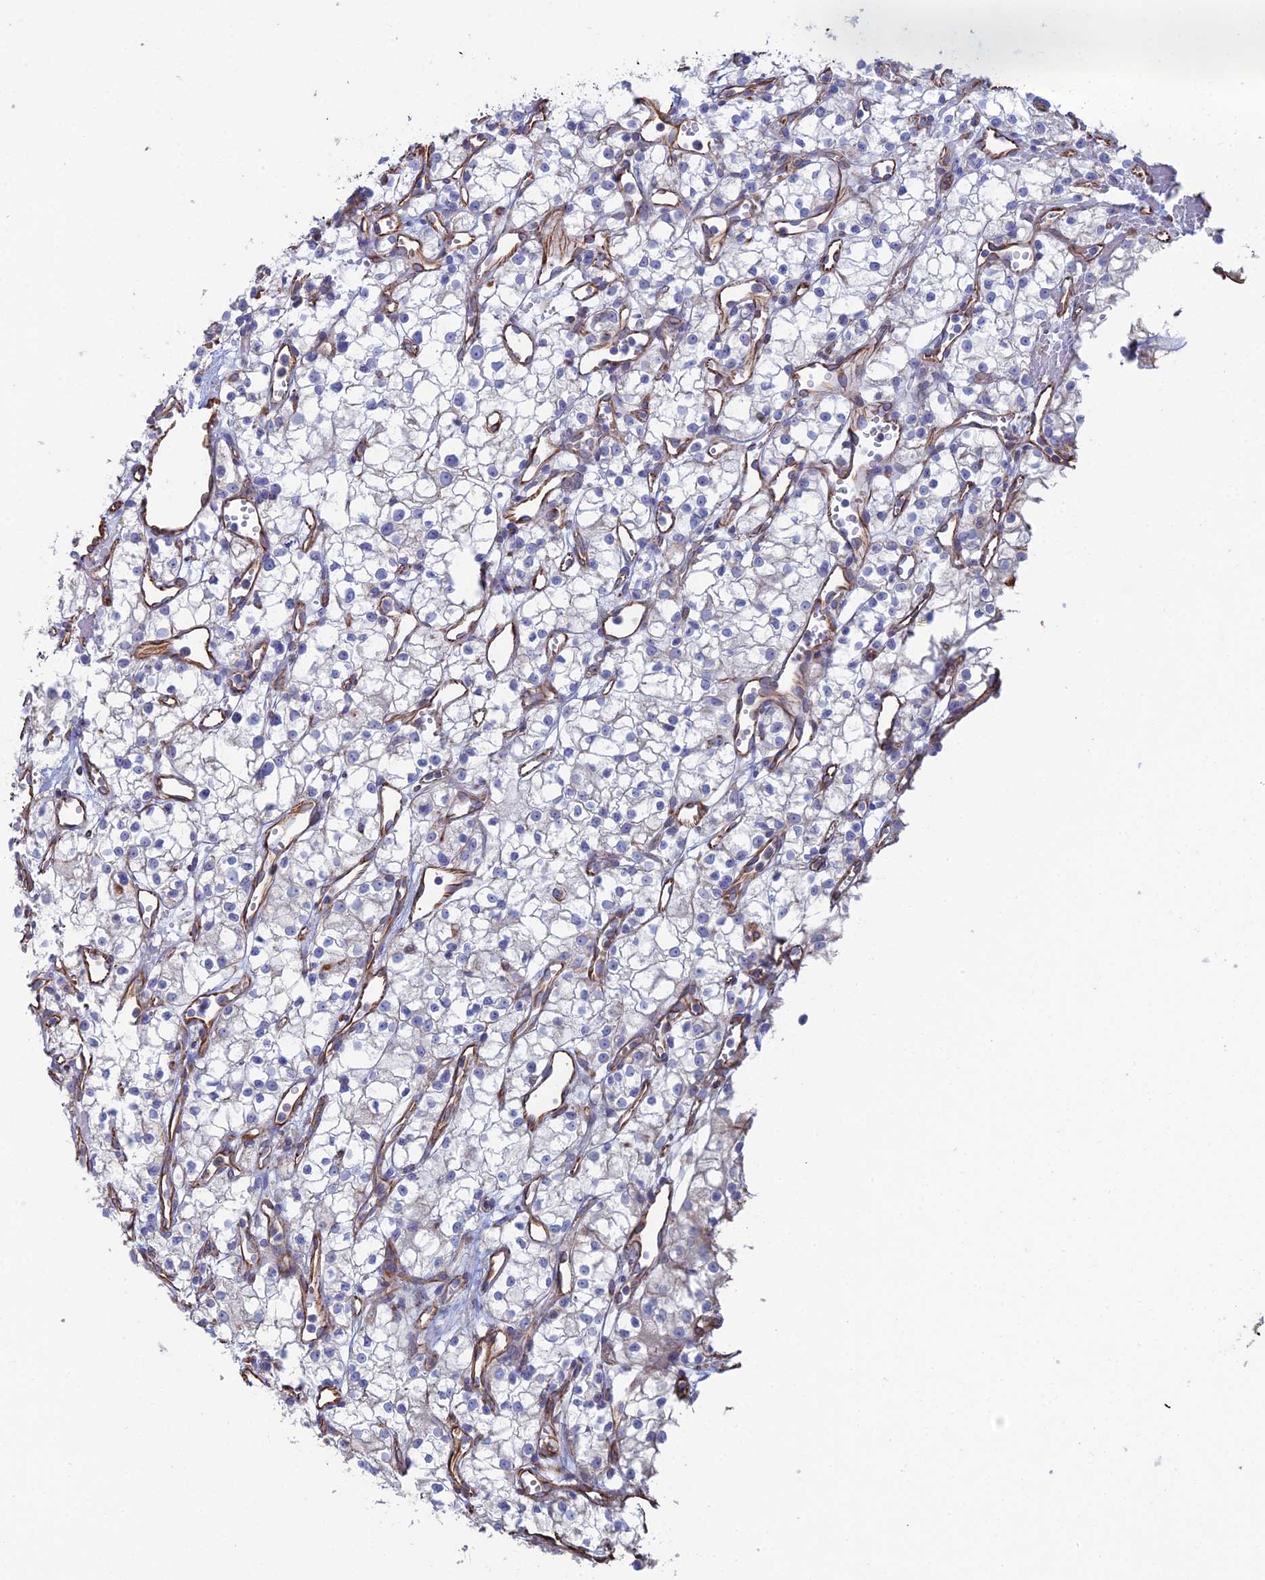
{"staining": {"intensity": "negative", "quantity": "none", "location": "none"}, "tissue": "renal cancer", "cell_type": "Tumor cells", "image_type": "cancer", "snomed": [{"axis": "morphology", "description": "Adenocarcinoma, NOS"}, {"axis": "topography", "description": "Kidney"}], "caption": "The image demonstrates no staining of tumor cells in renal adenocarcinoma.", "gene": "CLVS2", "patient": {"sex": "male", "age": 59}}